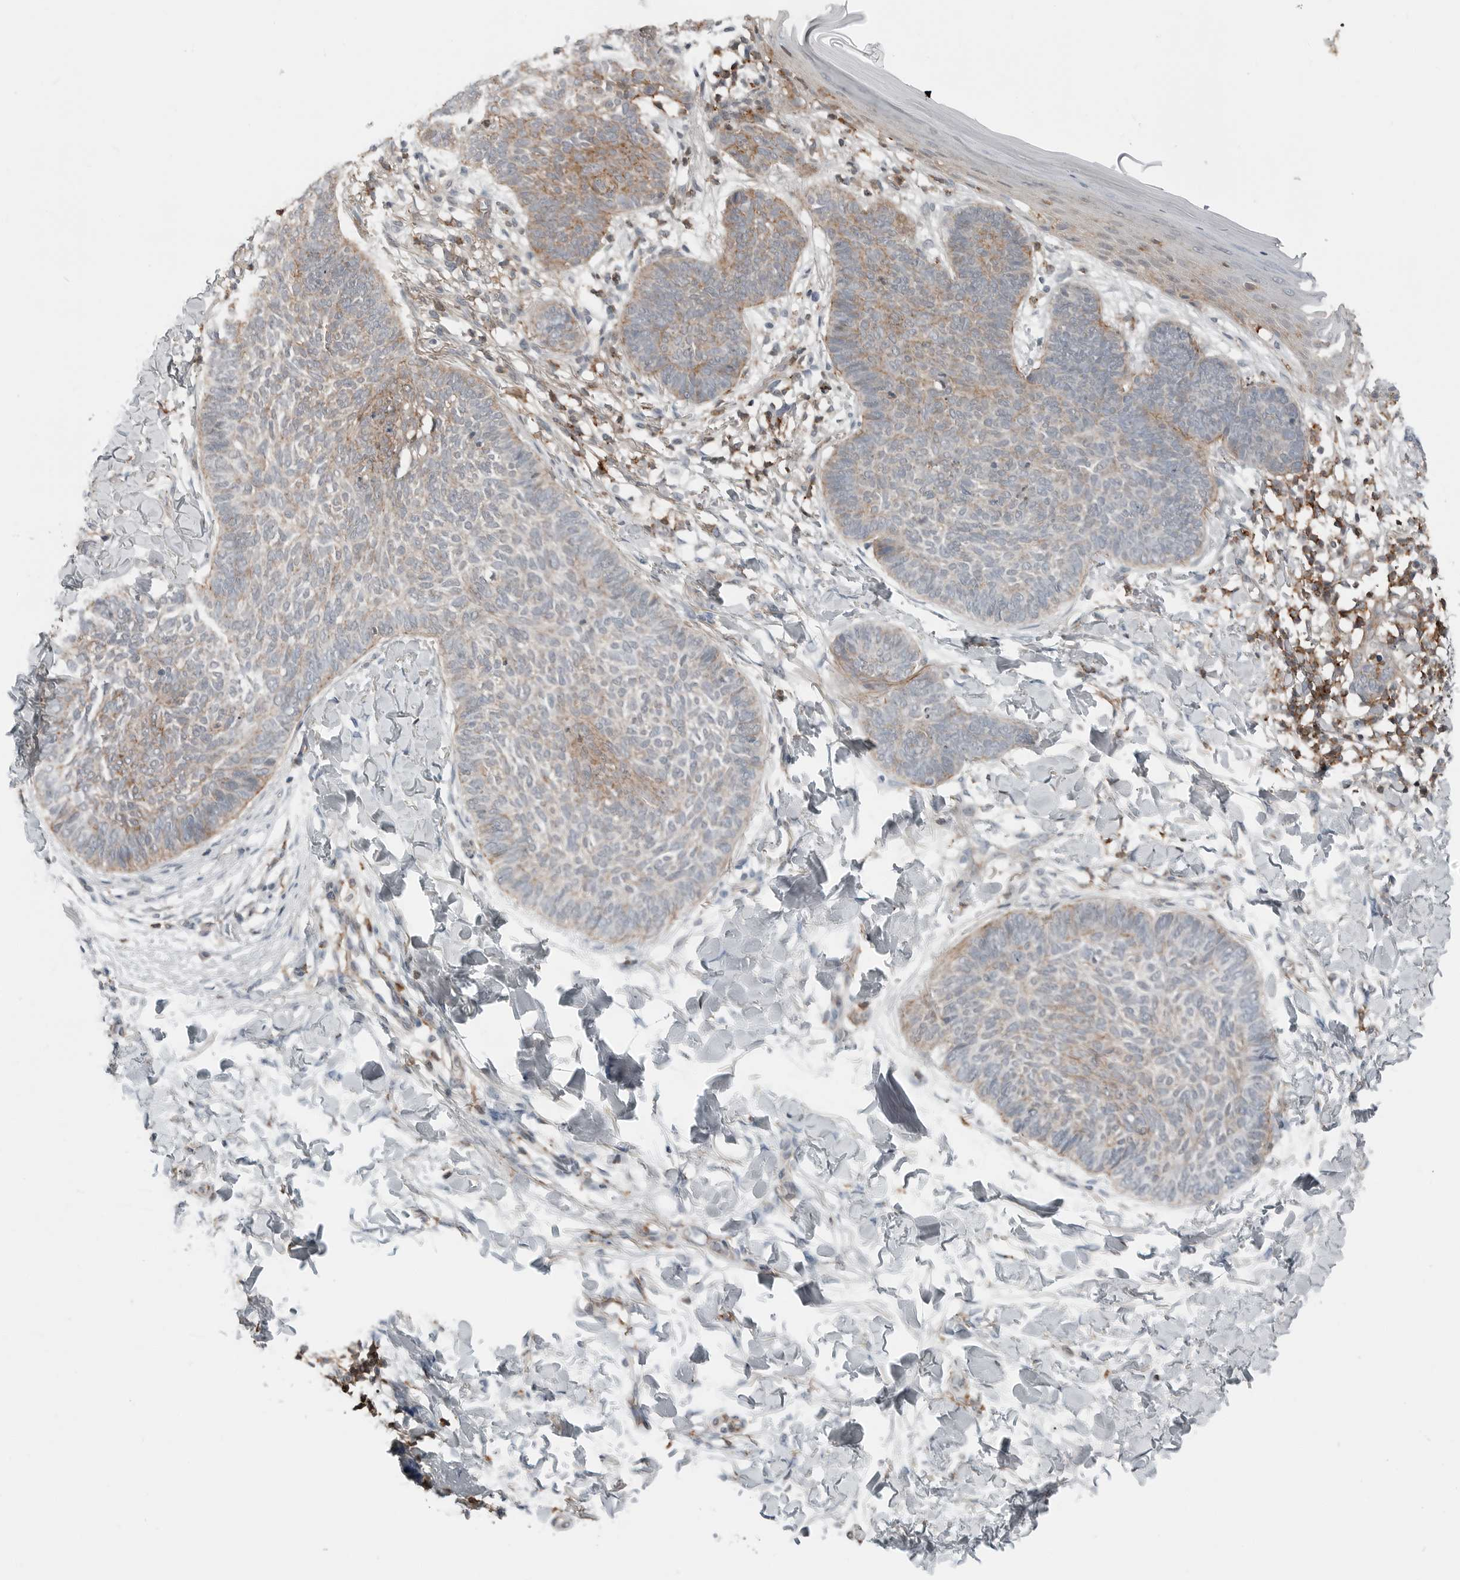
{"staining": {"intensity": "moderate", "quantity": "25%-75%", "location": "cytoplasmic/membranous"}, "tissue": "skin cancer", "cell_type": "Tumor cells", "image_type": "cancer", "snomed": [{"axis": "morphology", "description": "Normal tissue, NOS"}, {"axis": "morphology", "description": "Basal cell carcinoma"}, {"axis": "topography", "description": "Skin"}], "caption": "Tumor cells reveal moderate cytoplasmic/membranous expression in approximately 25%-75% of cells in skin cancer.", "gene": "LEFTY2", "patient": {"sex": "male", "age": 50}}